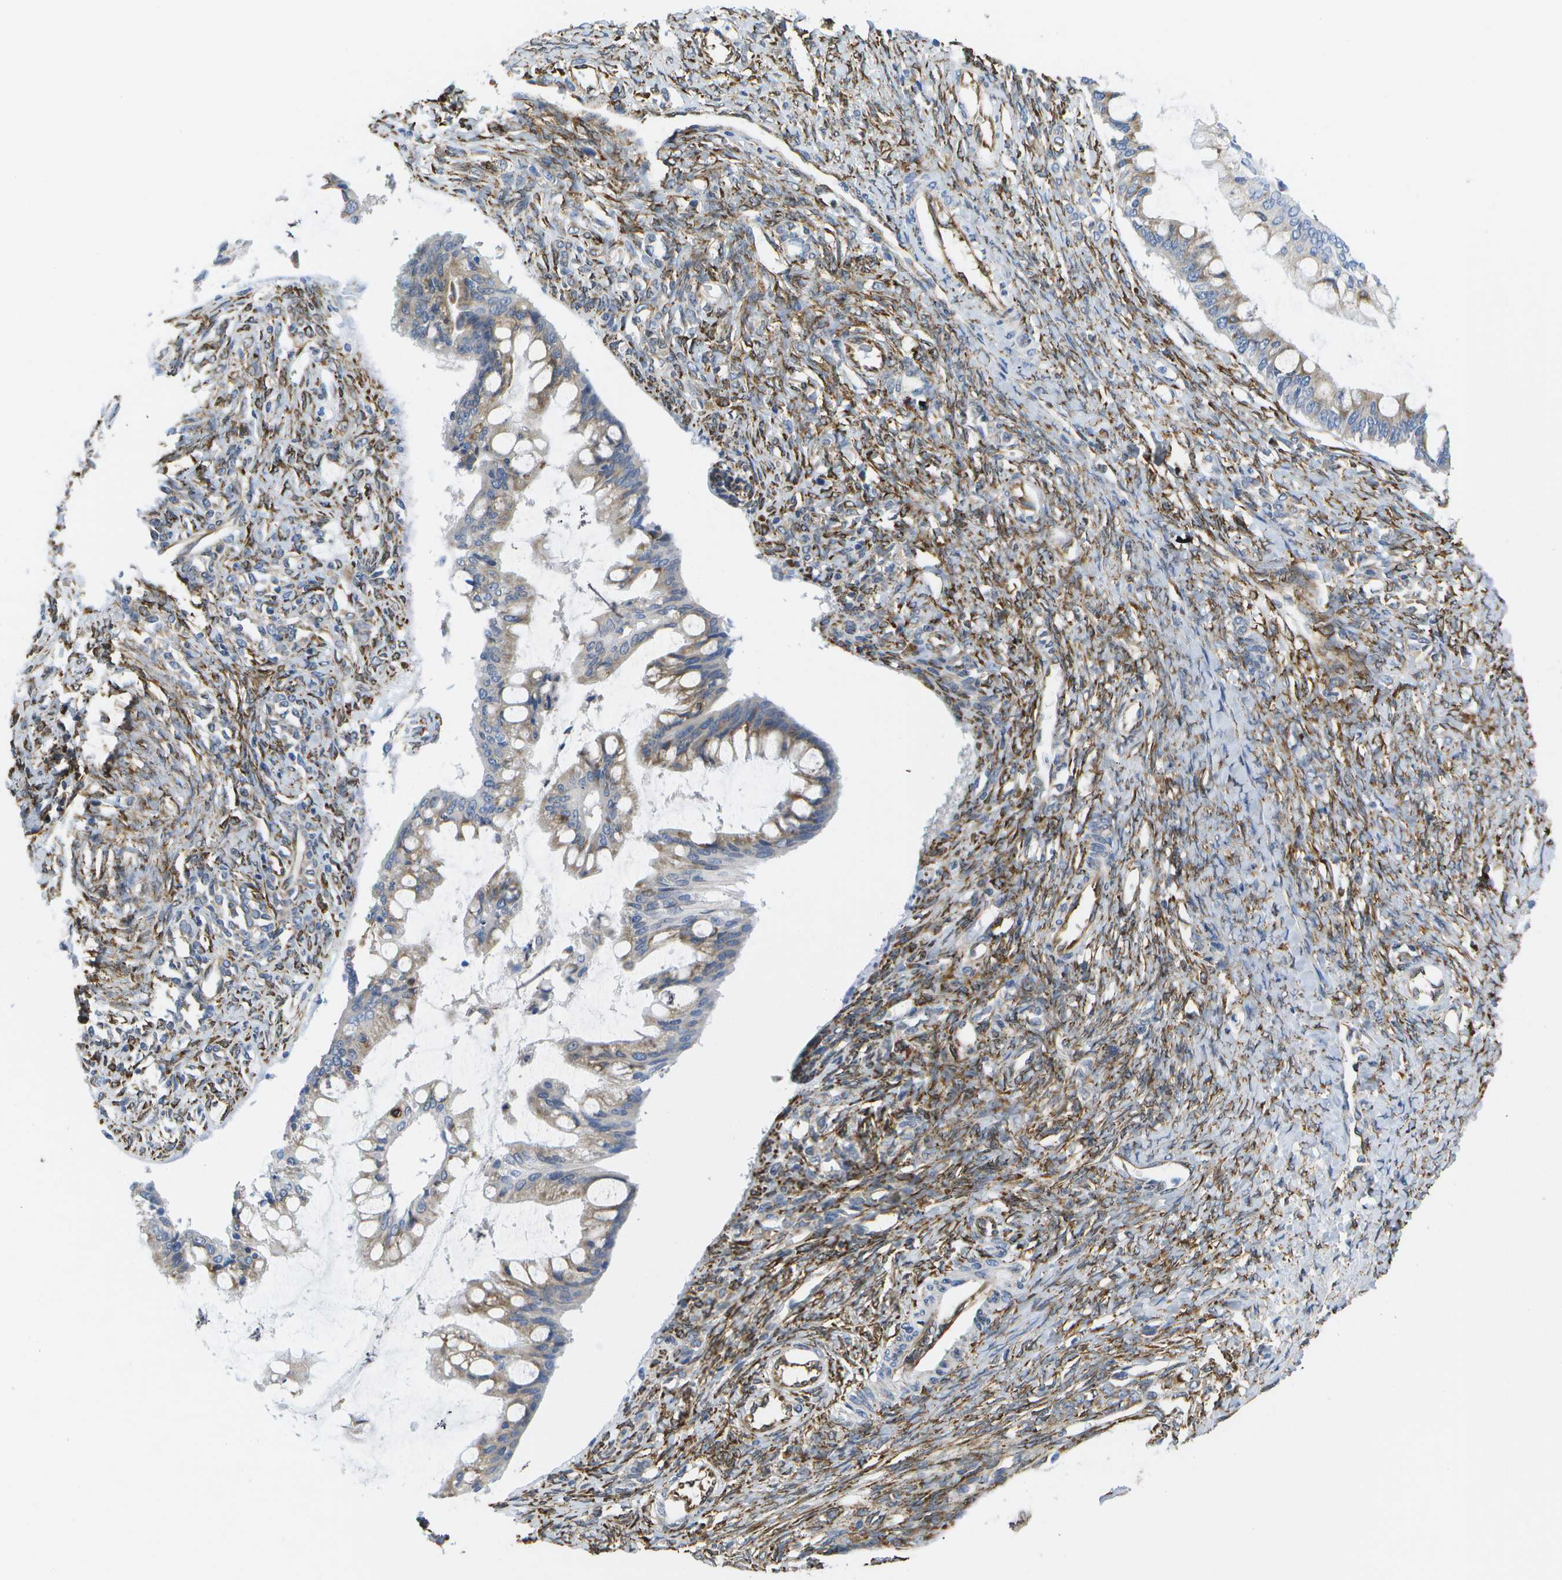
{"staining": {"intensity": "moderate", "quantity": "25%-75%", "location": "cytoplasmic/membranous"}, "tissue": "ovarian cancer", "cell_type": "Tumor cells", "image_type": "cancer", "snomed": [{"axis": "morphology", "description": "Cystadenocarcinoma, mucinous, NOS"}, {"axis": "topography", "description": "Ovary"}], "caption": "Ovarian cancer (mucinous cystadenocarcinoma) stained with a protein marker exhibits moderate staining in tumor cells.", "gene": "ZDHHC17", "patient": {"sex": "female", "age": 73}}